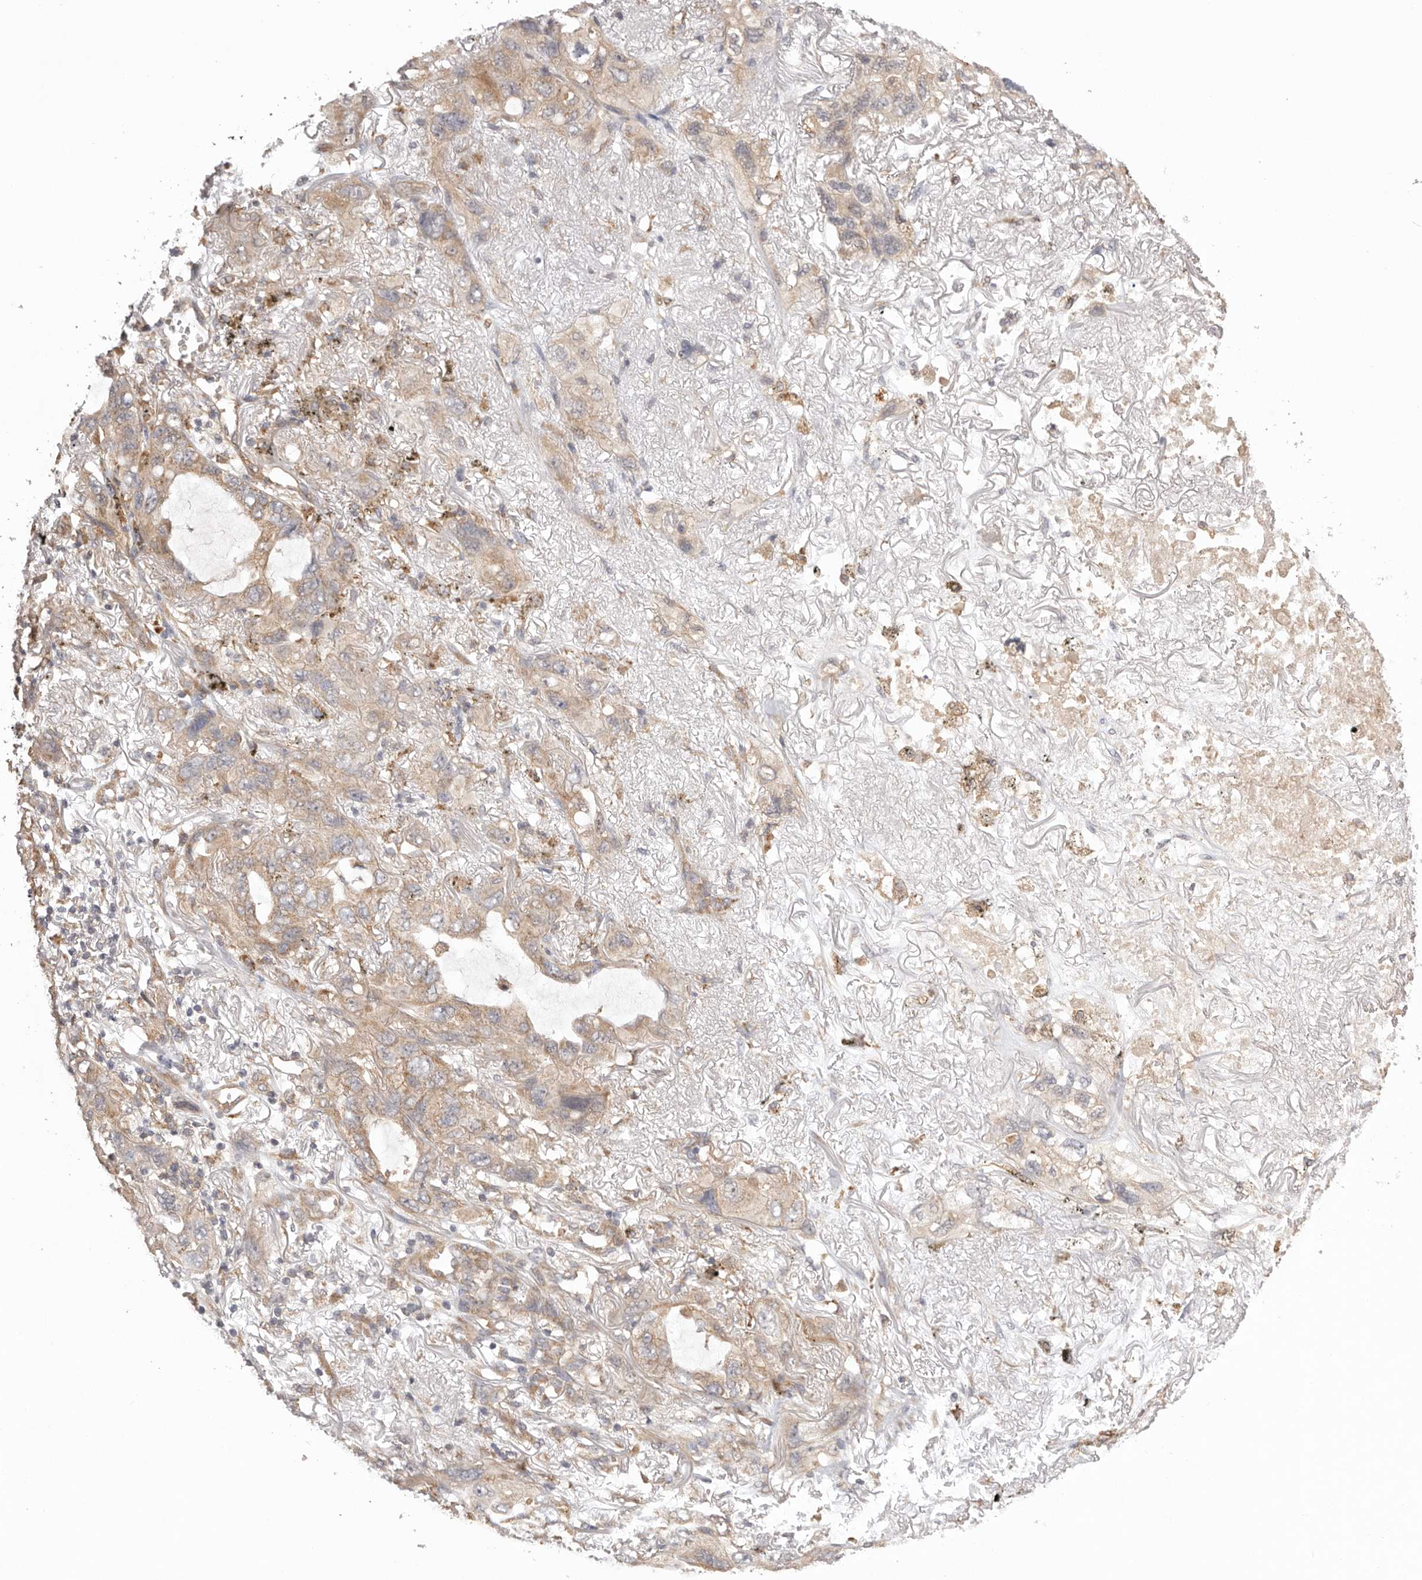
{"staining": {"intensity": "weak", "quantity": ">75%", "location": "cytoplasmic/membranous"}, "tissue": "lung cancer", "cell_type": "Tumor cells", "image_type": "cancer", "snomed": [{"axis": "morphology", "description": "Squamous cell carcinoma, NOS"}, {"axis": "topography", "description": "Lung"}], "caption": "Approximately >75% of tumor cells in human lung cancer (squamous cell carcinoma) demonstrate weak cytoplasmic/membranous protein expression as visualized by brown immunohistochemical staining.", "gene": "UBR2", "patient": {"sex": "female", "age": 73}}